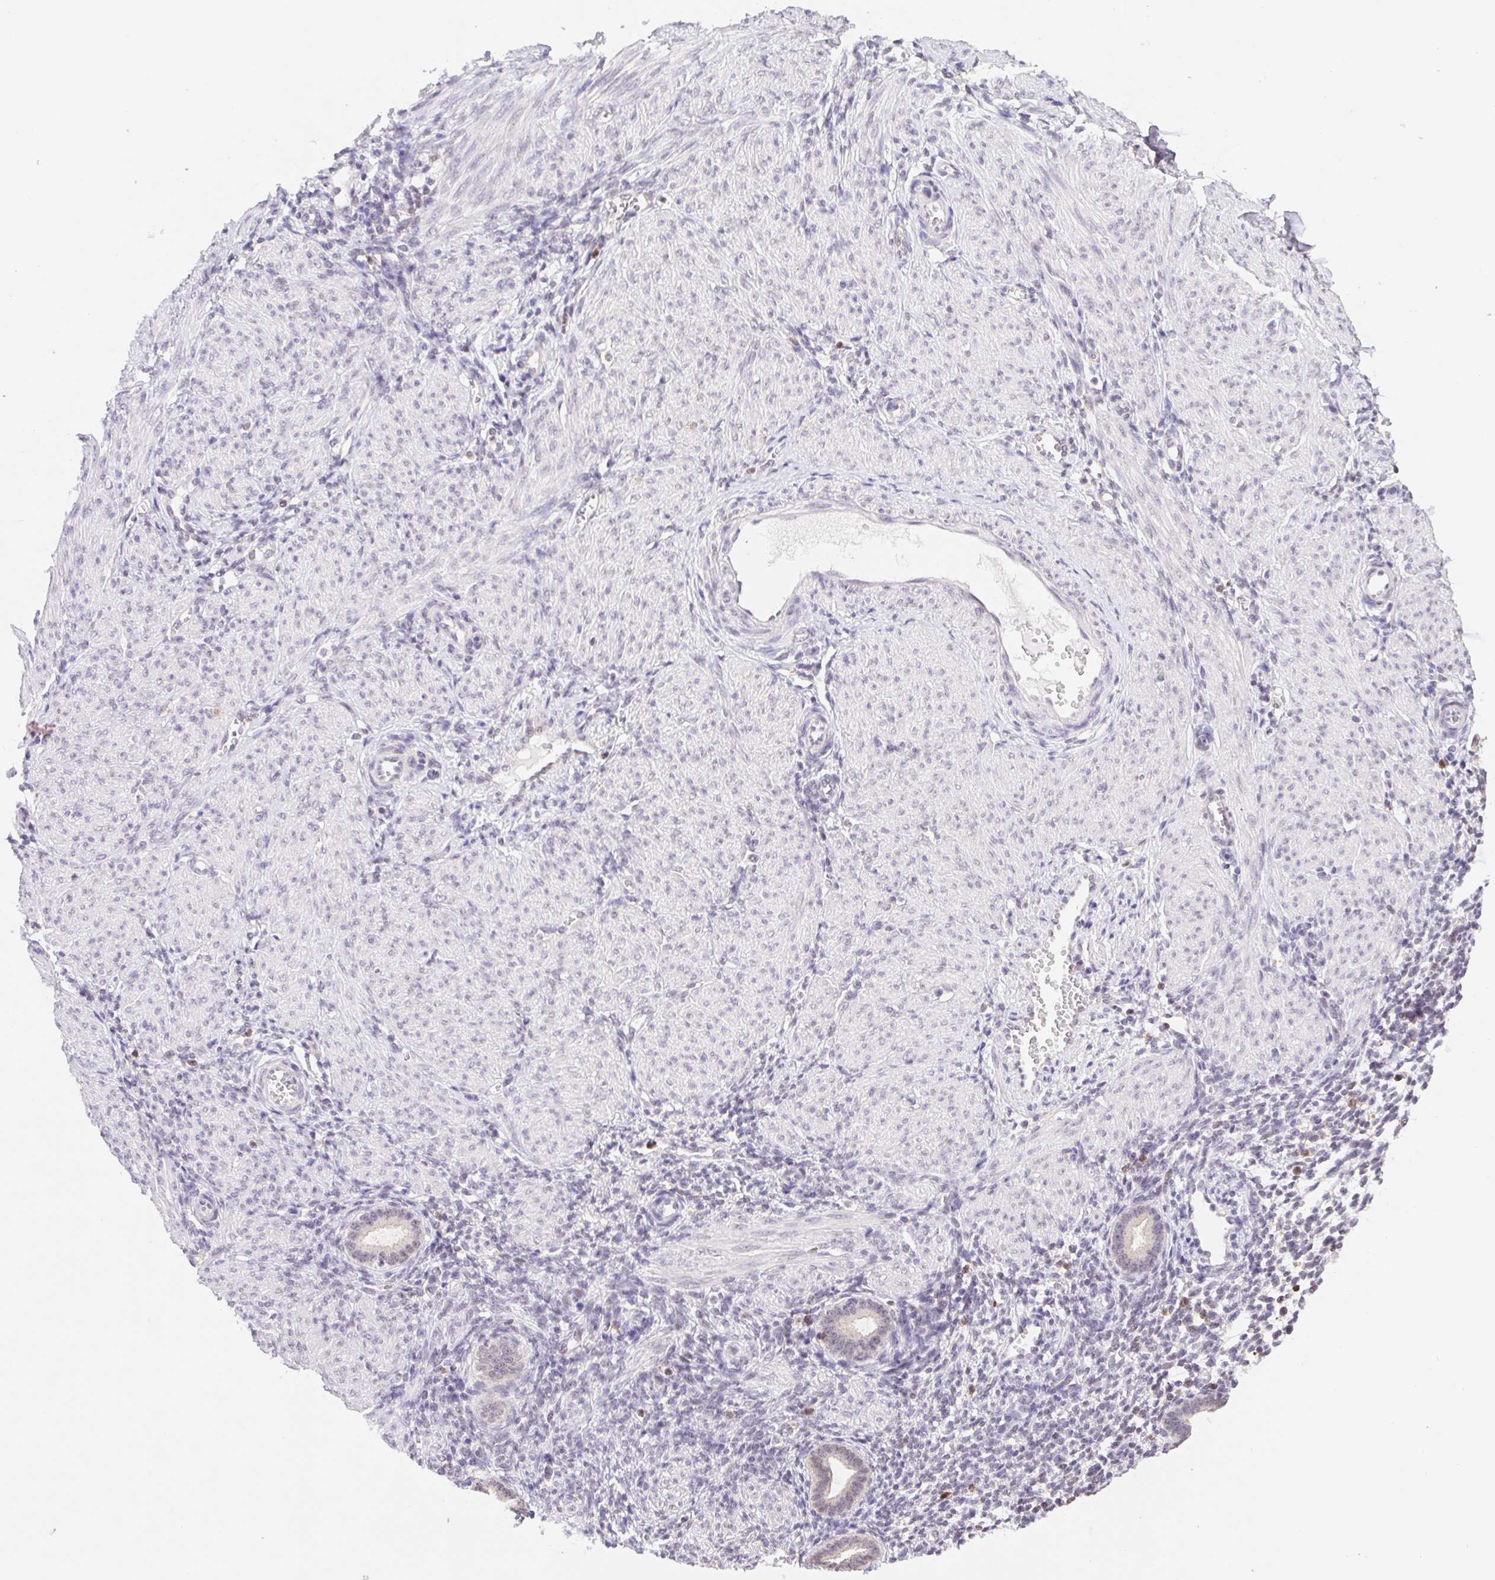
{"staining": {"intensity": "negative", "quantity": "none", "location": "none"}, "tissue": "endometrium", "cell_type": "Cells in endometrial stroma", "image_type": "normal", "snomed": [{"axis": "morphology", "description": "Normal tissue, NOS"}, {"axis": "topography", "description": "Endometrium"}], "caption": "Cells in endometrial stroma show no significant protein positivity in benign endometrium. The staining was performed using DAB (3,3'-diaminobenzidine) to visualize the protein expression in brown, while the nuclei were stained in blue with hematoxylin (Magnification: 20x).", "gene": "L3MBTL4", "patient": {"sex": "female", "age": 36}}